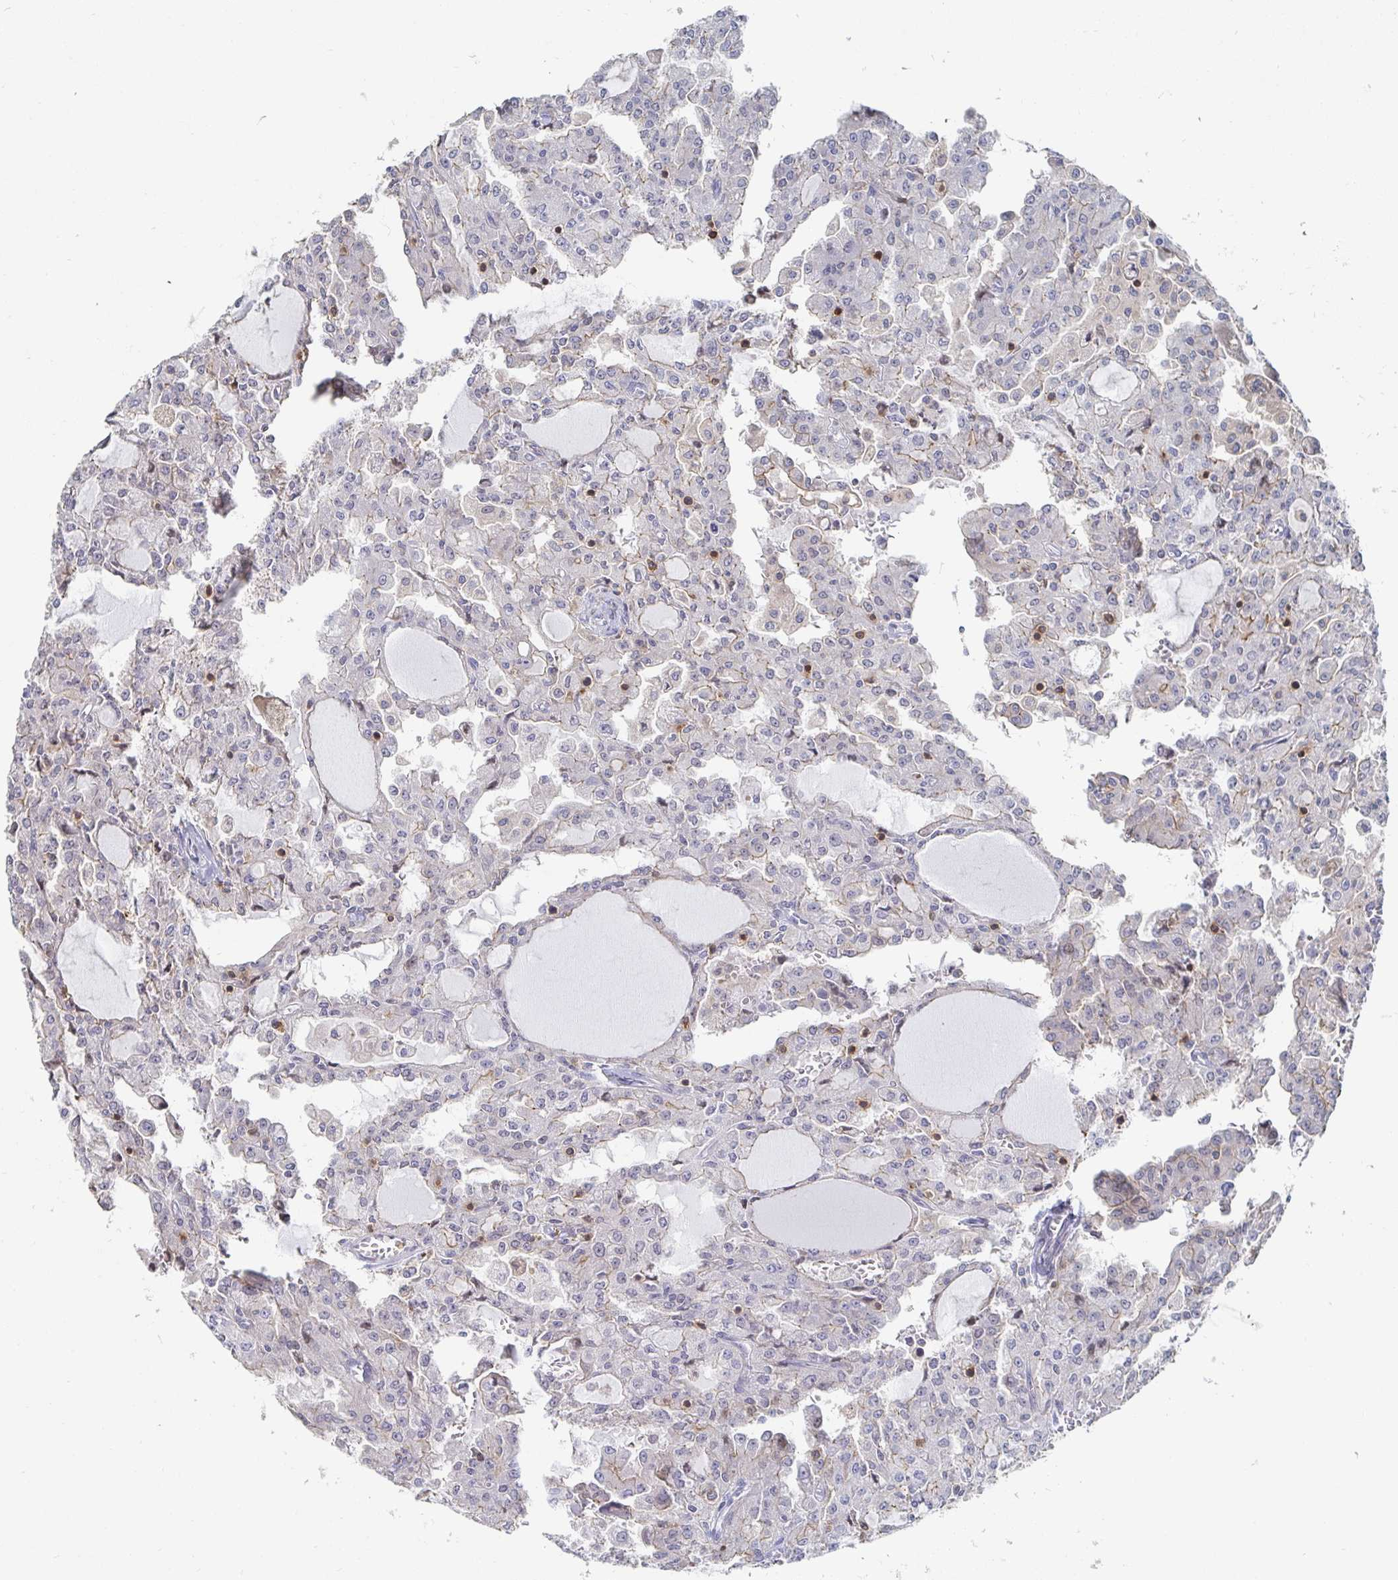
{"staining": {"intensity": "moderate", "quantity": "<25%", "location": "cytoplasmic/membranous"}, "tissue": "head and neck cancer", "cell_type": "Tumor cells", "image_type": "cancer", "snomed": [{"axis": "morphology", "description": "Adenocarcinoma, NOS"}, {"axis": "topography", "description": "Head-Neck"}], "caption": "IHC photomicrograph of human head and neck cancer (adenocarcinoma) stained for a protein (brown), which displays low levels of moderate cytoplasmic/membranous expression in about <25% of tumor cells.", "gene": "PIK3CD", "patient": {"sex": "male", "age": 64}}